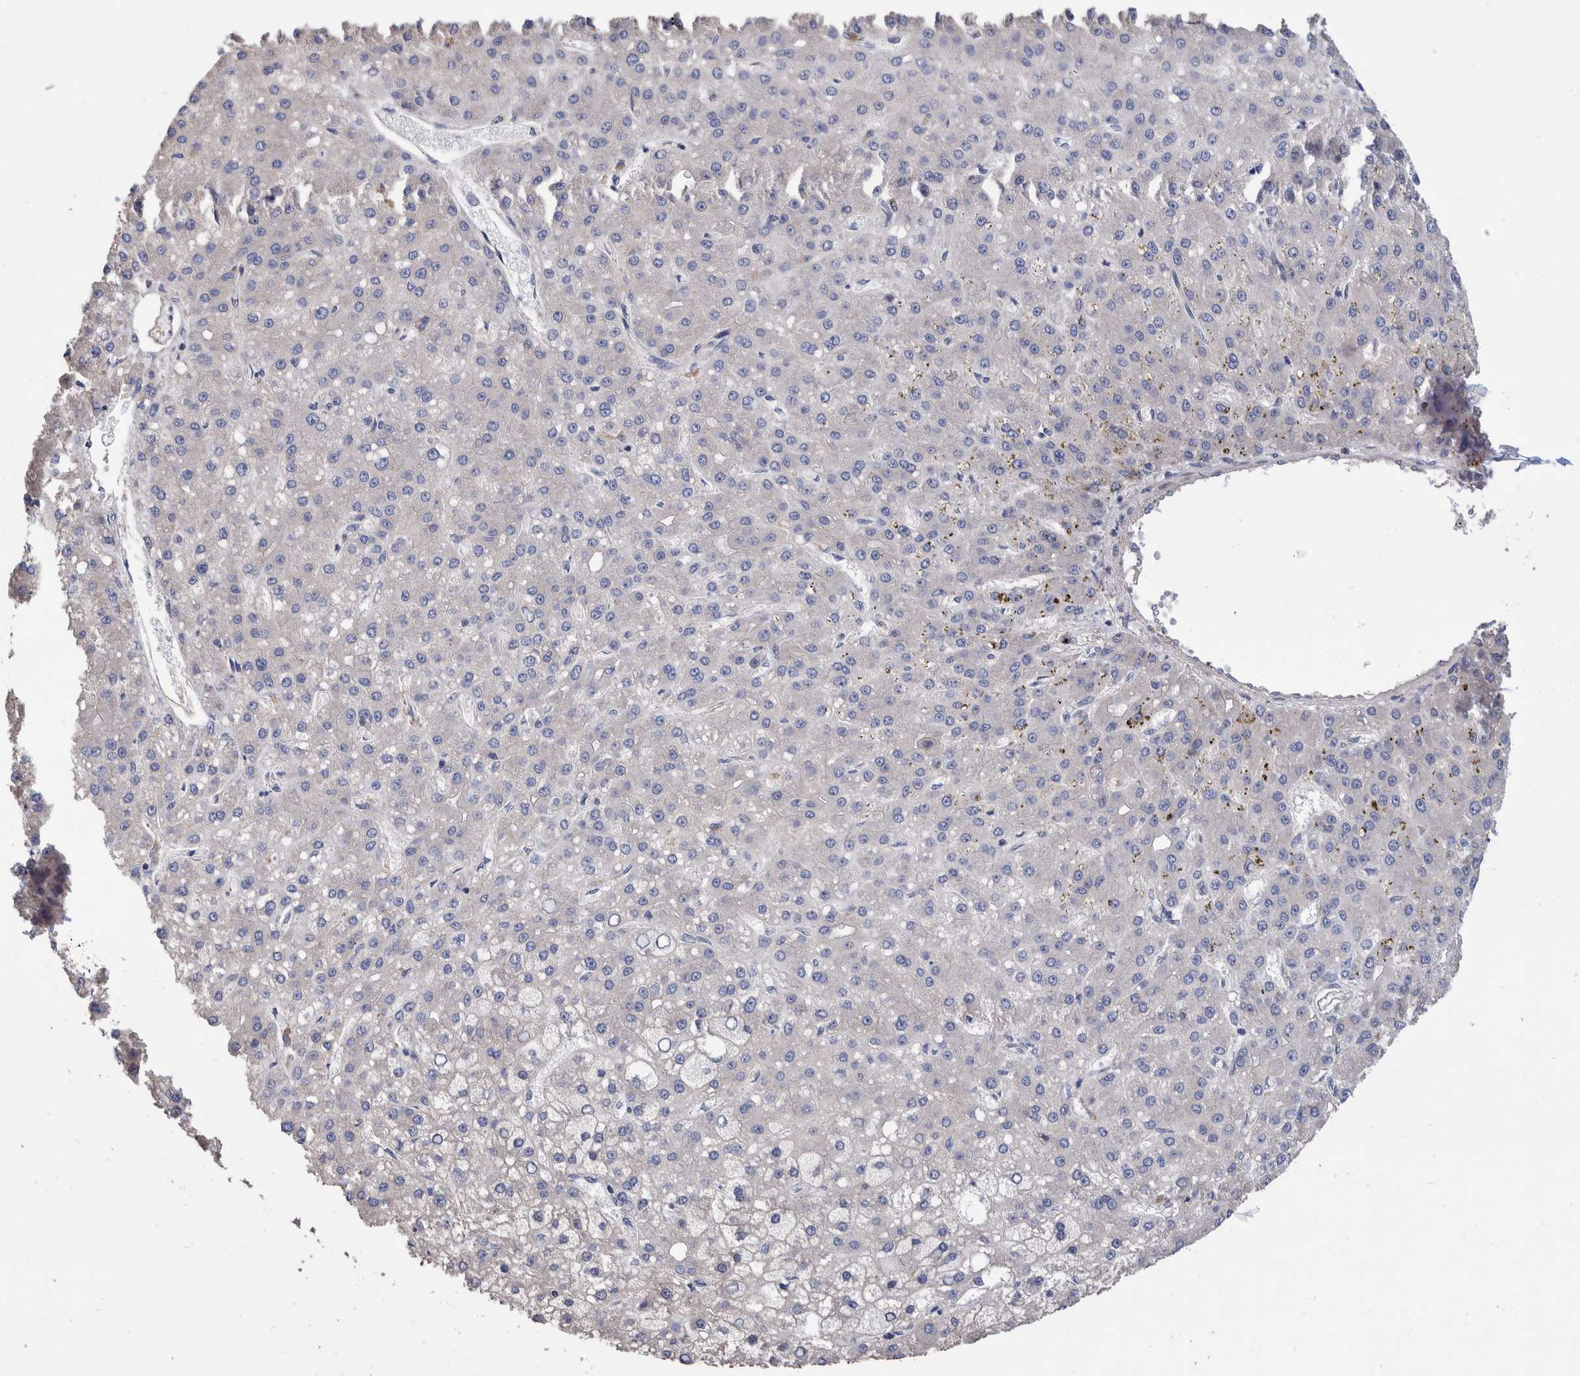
{"staining": {"intensity": "negative", "quantity": "none", "location": "none"}, "tissue": "liver cancer", "cell_type": "Tumor cells", "image_type": "cancer", "snomed": [{"axis": "morphology", "description": "Carcinoma, Hepatocellular, NOS"}, {"axis": "topography", "description": "Liver"}], "caption": "Immunohistochemistry of human liver cancer exhibits no staining in tumor cells.", "gene": "SLC45A4", "patient": {"sex": "male", "age": 67}}